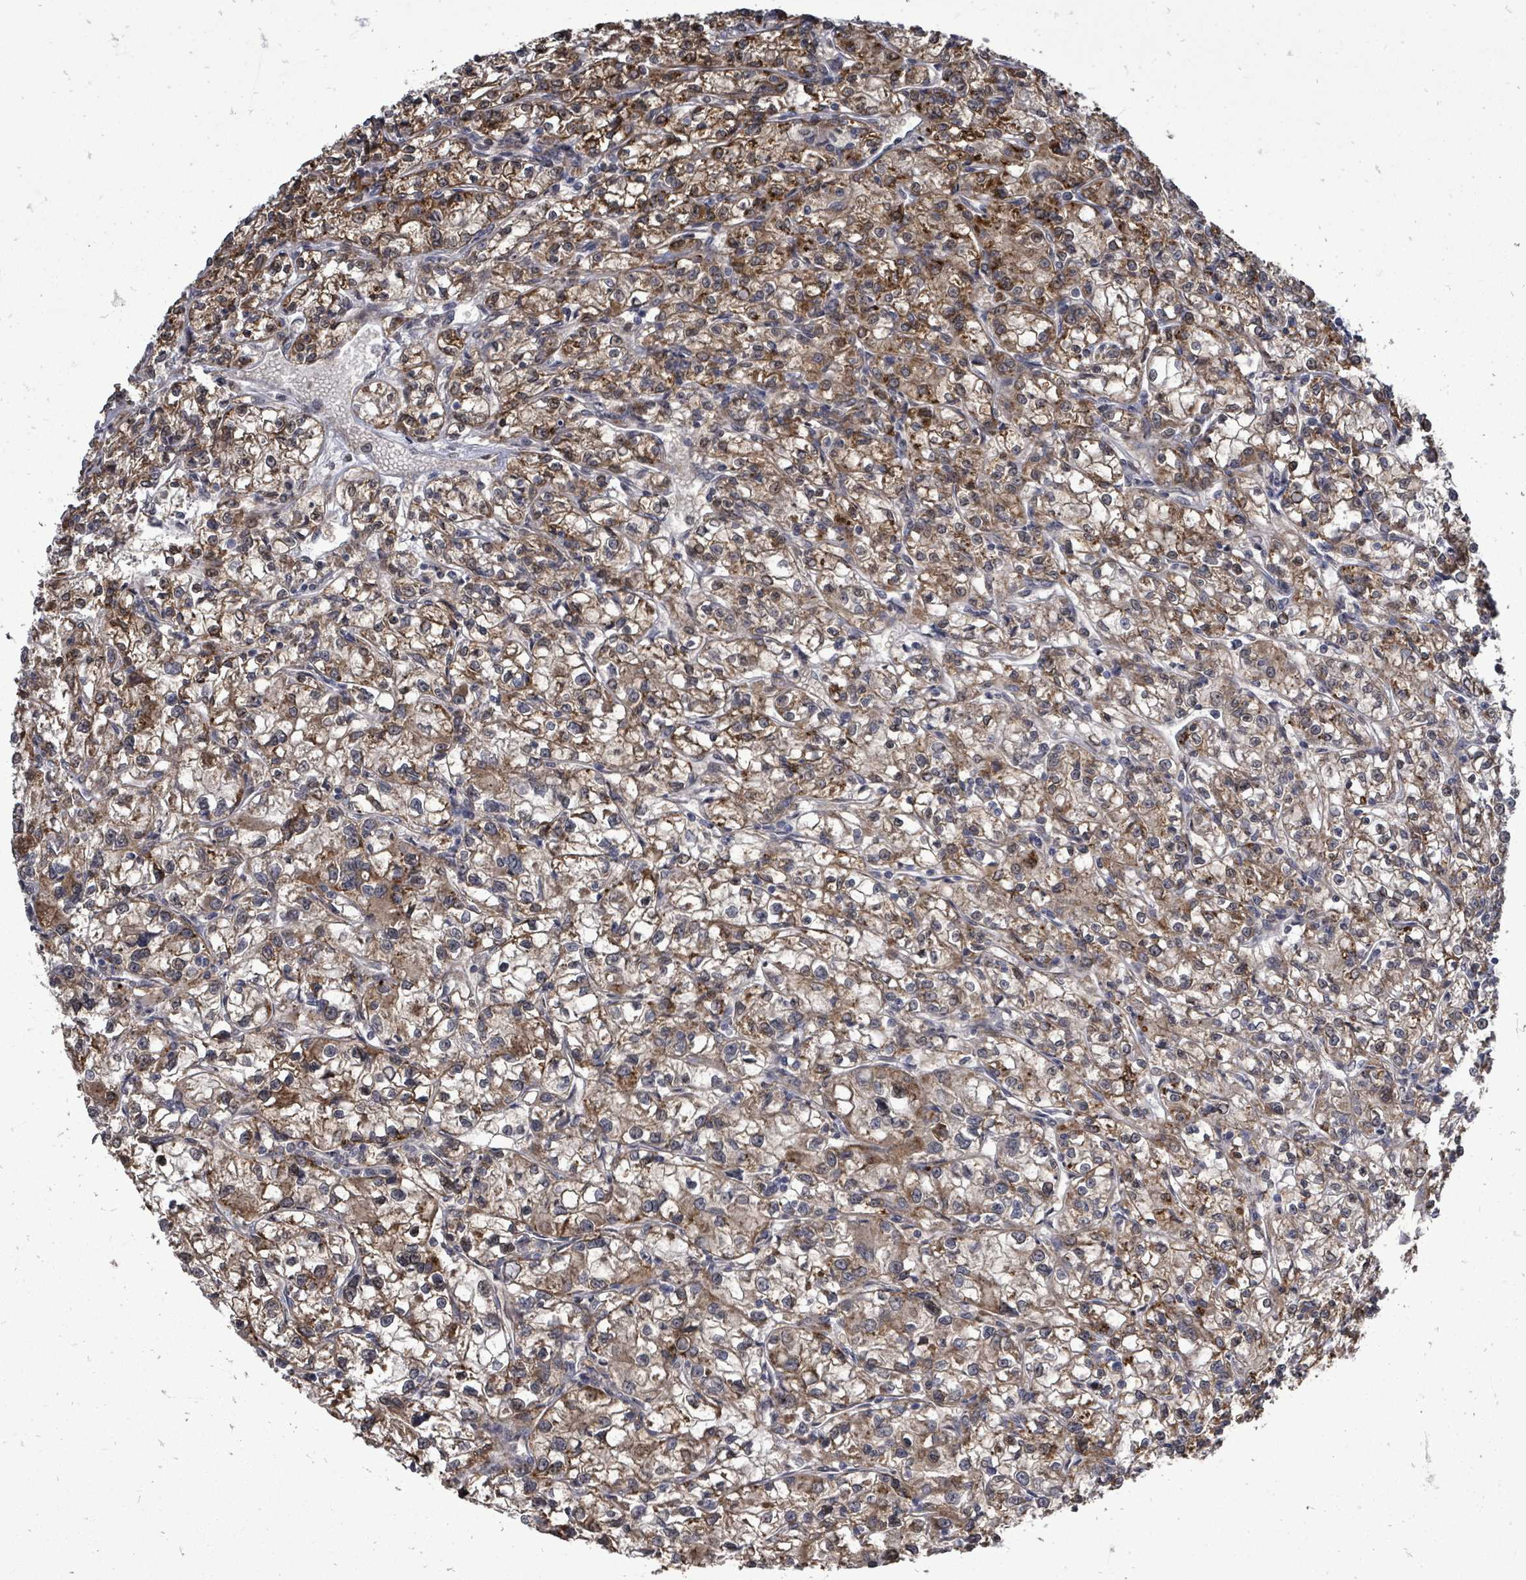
{"staining": {"intensity": "strong", "quantity": ">75%", "location": "cytoplasmic/membranous"}, "tissue": "renal cancer", "cell_type": "Tumor cells", "image_type": "cancer", "snomed": [{"axis": "morphology", "description": "Adenocarcinoma, NOS"}, {"axis": "topography", "description": "Kidney"}], "caption": "Adenocarcinoma (renal) stained with immunohistochemistry (IHC) reveals strong cytoplasmic/membranous staining in about >75% of tumor cells.", "gene": "RALGAPB", "patient": {"sex": "female", "age": 59}}